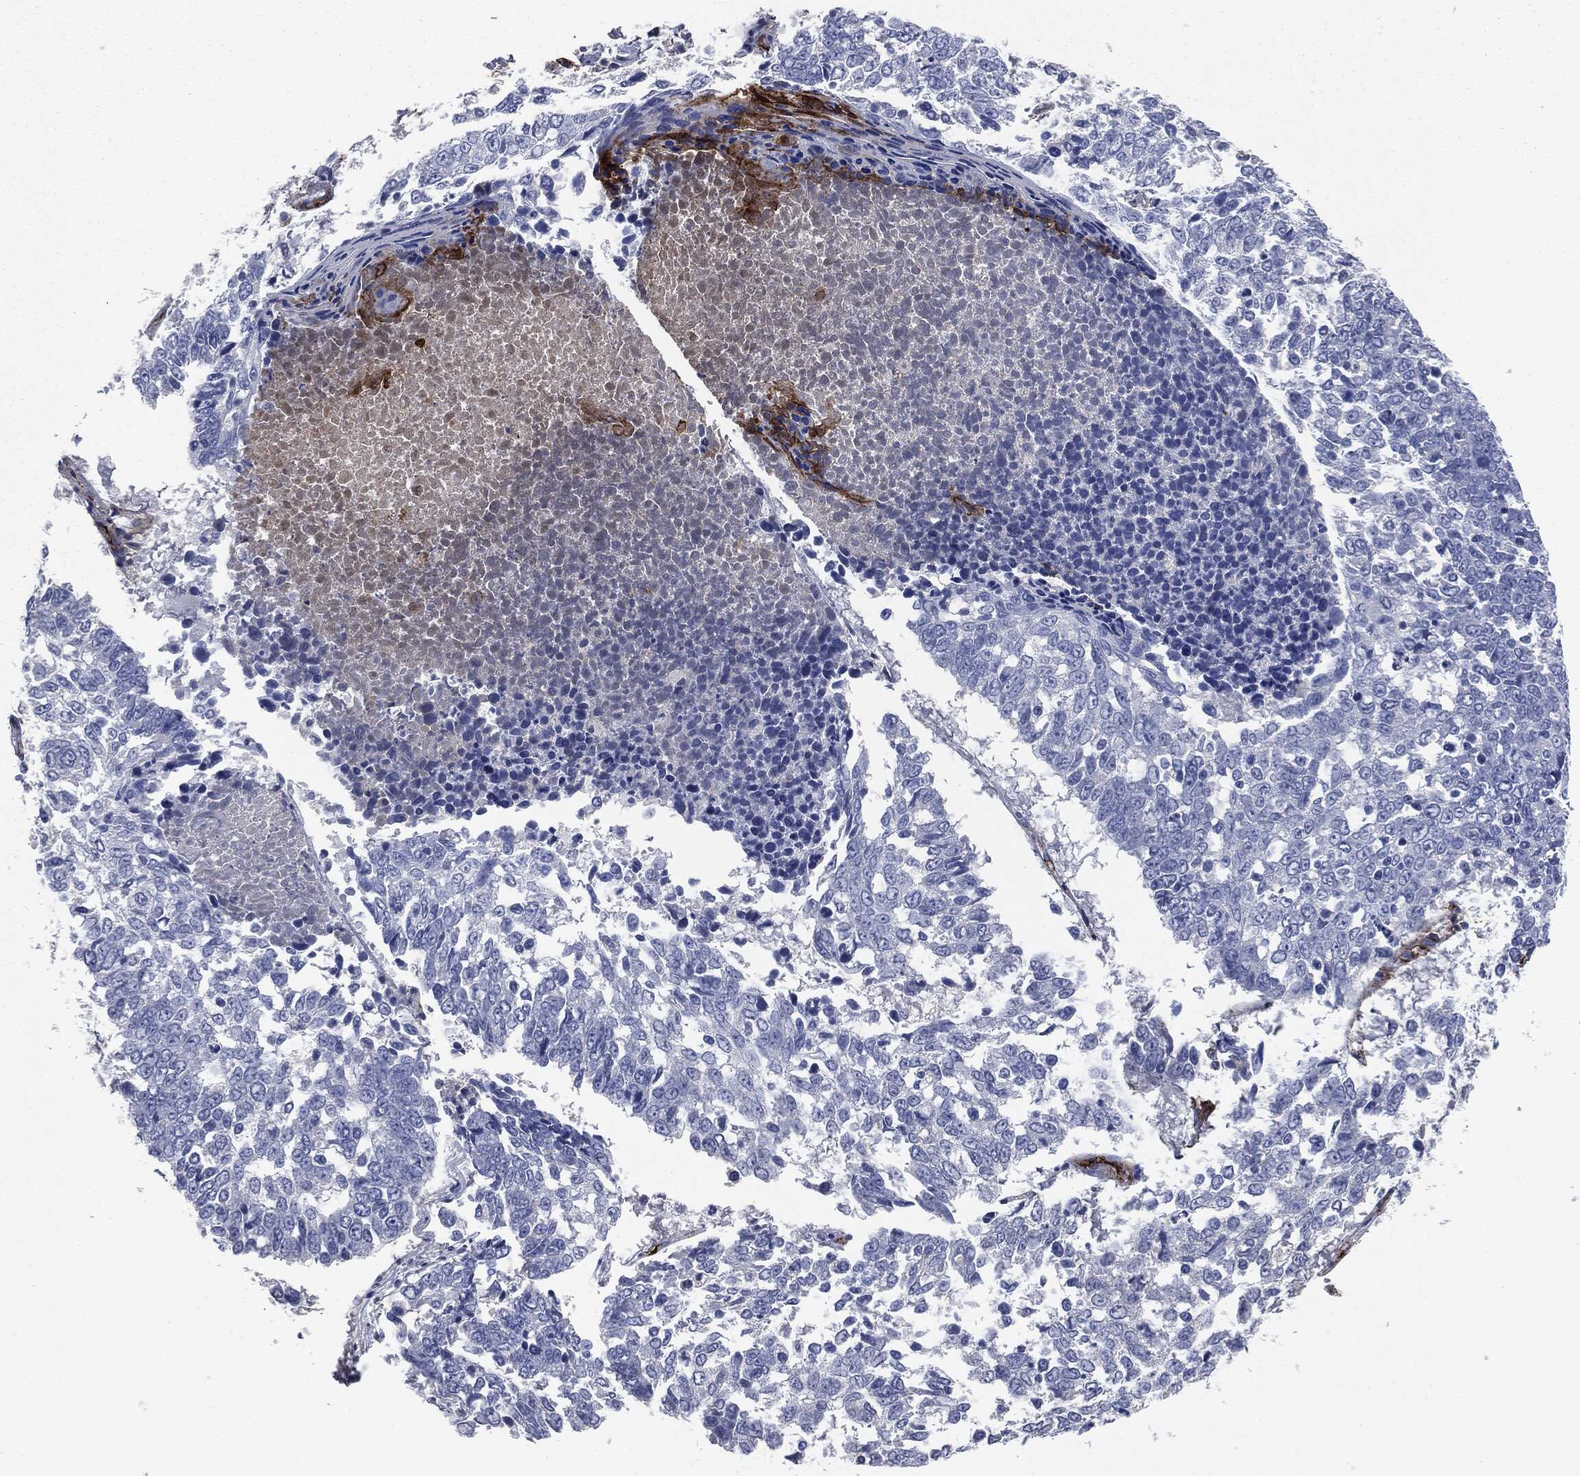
{"staining": {"intensity": "negative", "quantity": "none", "location": "none"}, "tissue": "lung cancer", "cell_type": "Tumor cells", "image_type": "cancer", "snomed": [{"axis": "morphology", "description": "Squamous cell carcinoma, NOS"}, {"axis": "topography", "description": "Lung"}], "caption": "Micrograph shows no protein expression in tumor cells of squamous cell carcinoma (lung) tissue. (DAB immunohistochemistry with hematoxylin counter stain).", "gene": "APOB", "patient": {"sex": "male", "age": 82}}